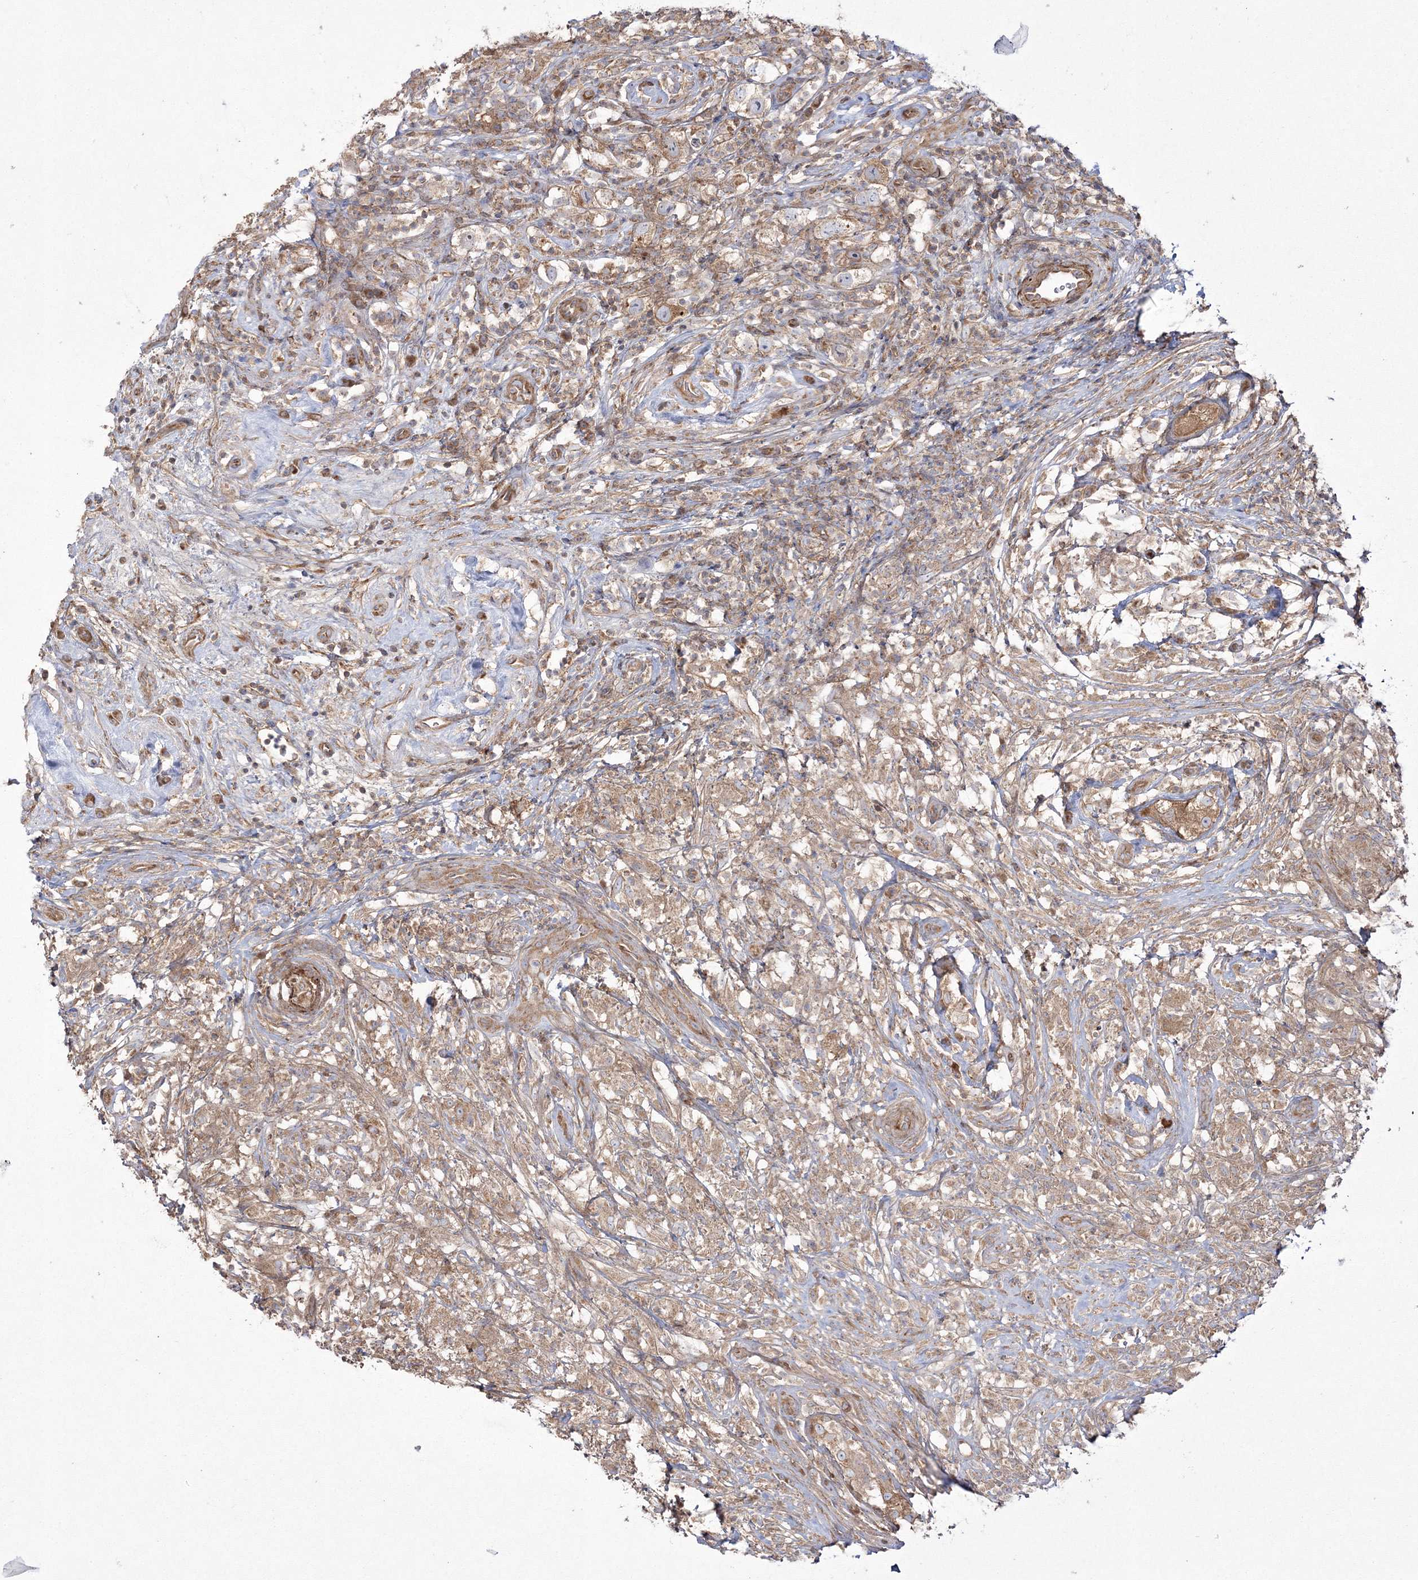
{"staining": {"intensity": "weak", "quantity": ">75%", "location": "cytoplasmic/membranous"}, "tissue": "testis cancer", "cell_type": "Tumor cells", "image_type": "cancer", "snomed": [{"axis": "morphology", "description": "Seminoma, NOS"}, {"axis": "topography", "description": "Testis"}], "caption": "A low amount of weak cytoplasmic/membranous positivity is appreciated in about >75% of tumor cells in testis cancer tissue.", "gene": "ZSWIM6", "patient": {"sex": "male", "age": 49}}